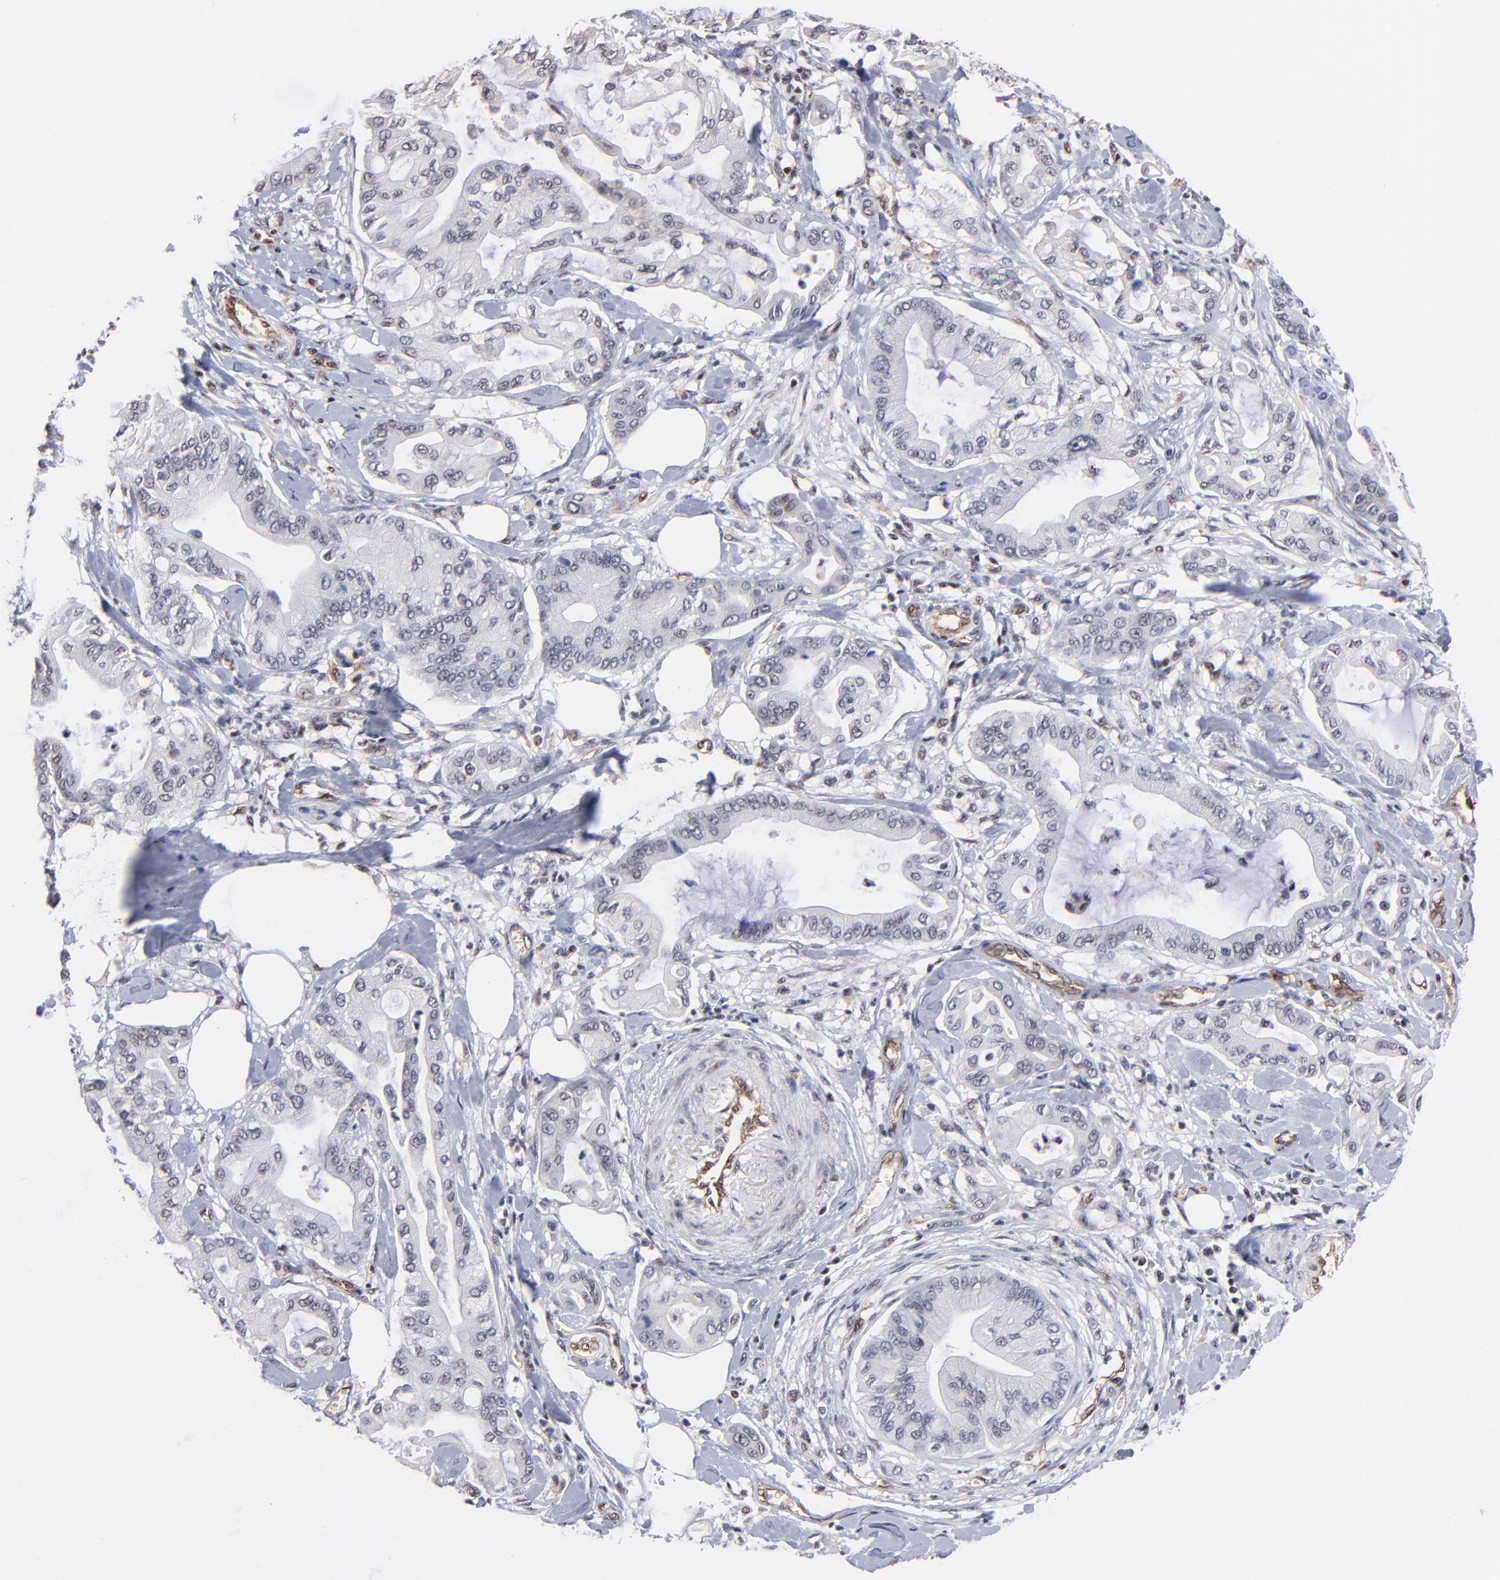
{"staining": {"intensity": "negative", "quantity": "none", "location": "none"}, "tissue": "pancreatic cancer", "cell_type": "Tumor cells", "image_type": "cancer", "snomed": [{"axis": "morphology", "description": "Adenocarcinoma, NOS"}, {"axis": "morphology", "description": "Adenocarcinoma, metastatic, NOS"}, {"axis": "topography", "description": "Lymph node"}, {"axis": "topography", "description": "Pancreas"}, {"axis": "topography", "description": "Duodenum"}], "caption": "Immunohistochemical staining of pancreatic cancer (adenocarcinoma) shows no significant staining in tumor cells. (Immunohistochemistry (ihc), brightfield microscopy, high magnification).", "gene": "GABPA", "patient": {"sex": "female", "age": 64}}